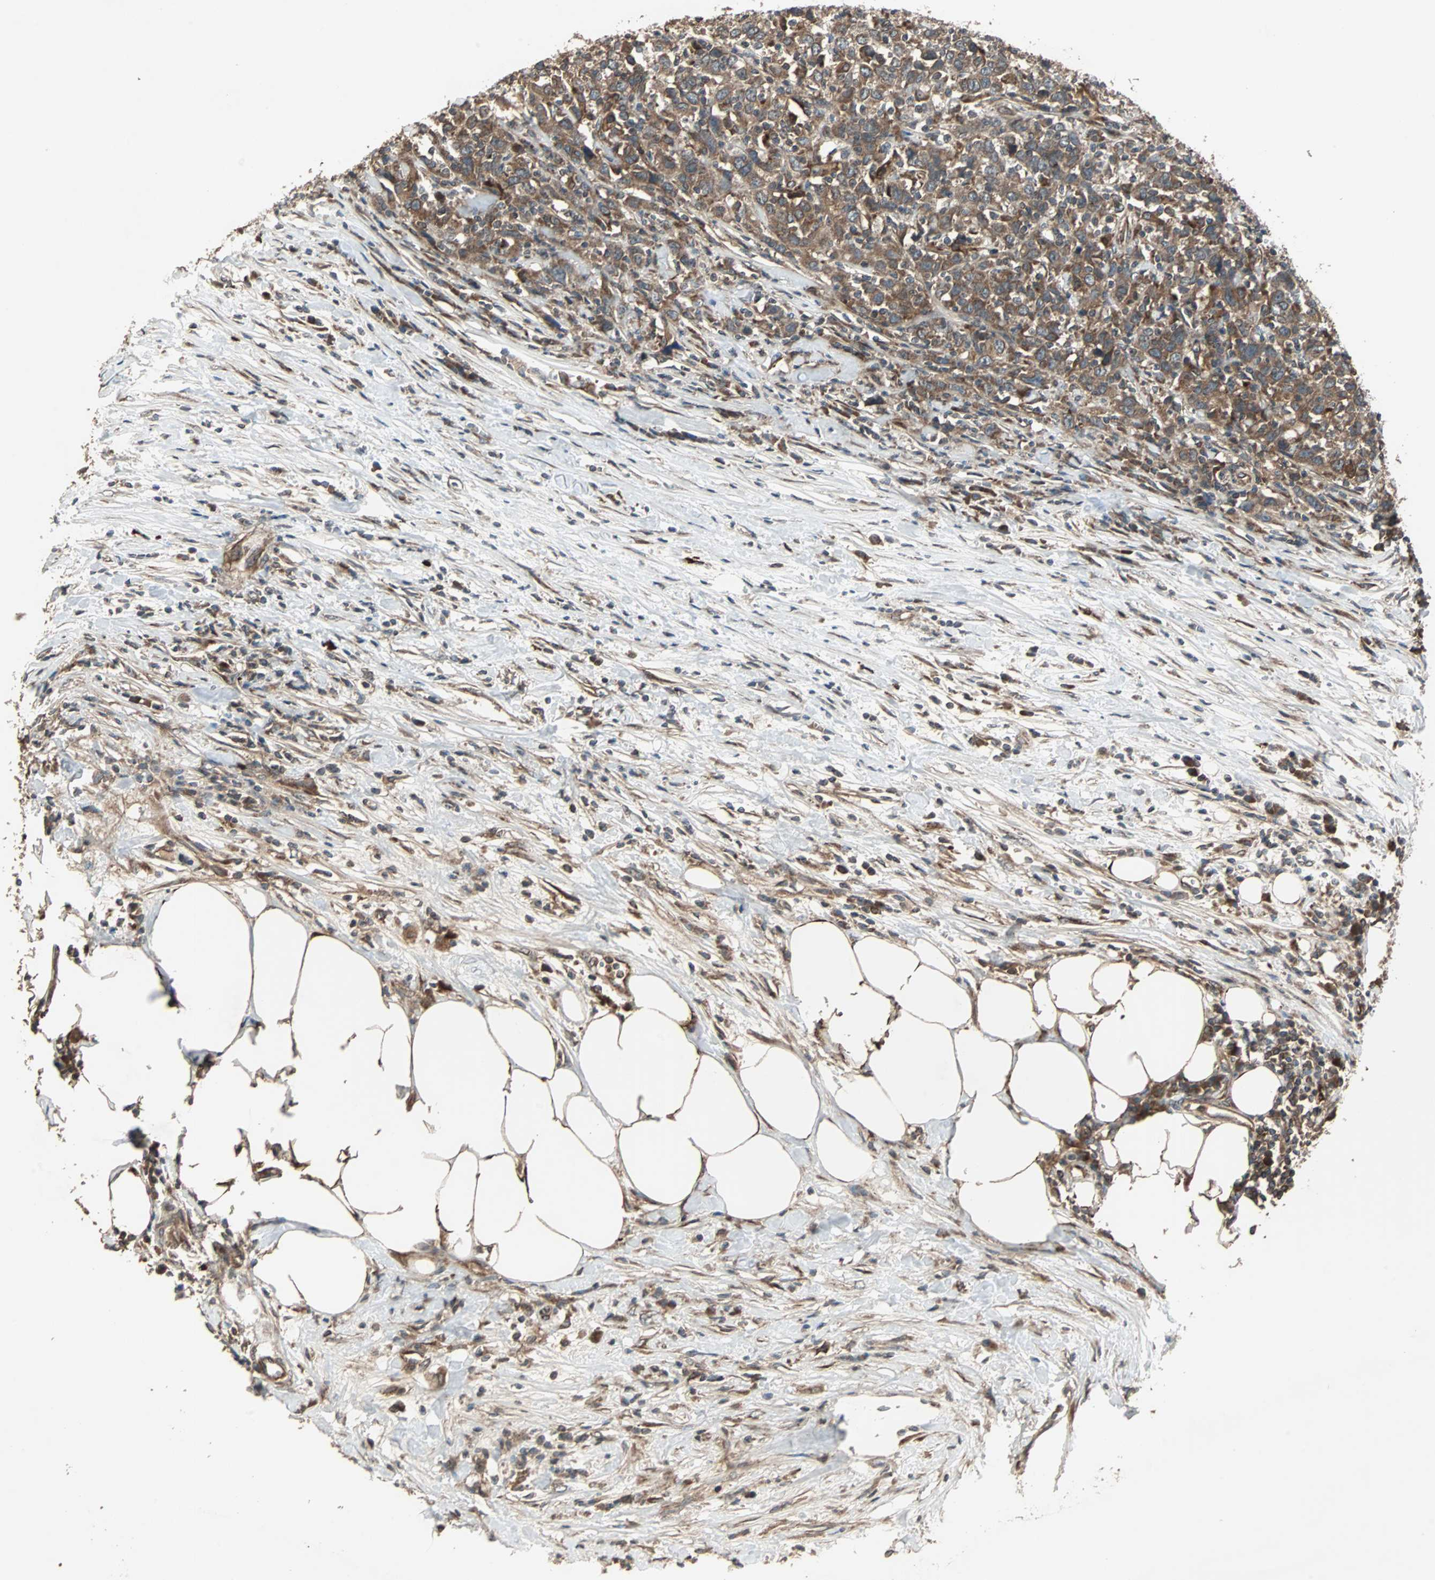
{"staining": {"intensity": "moderate", "quantity": ">75%", "location": "cytoplasmic/membranous"}, "tissue": "urothelial cancer", "cell_type": "Tumor cells", "image_type": "cancer", "snomed": [{"axis": "morphology", "description": "Urothelial carcinoma, High grade"}, {"axis": "topography", "description": "Urinary bladder"}], "caption": "High-grade urothelial carcinoma stained with a protein marker reveals moderate staining in tumor cells.", "gene": "RAB7A", "patient": {"sex": "male", "age": 61}}